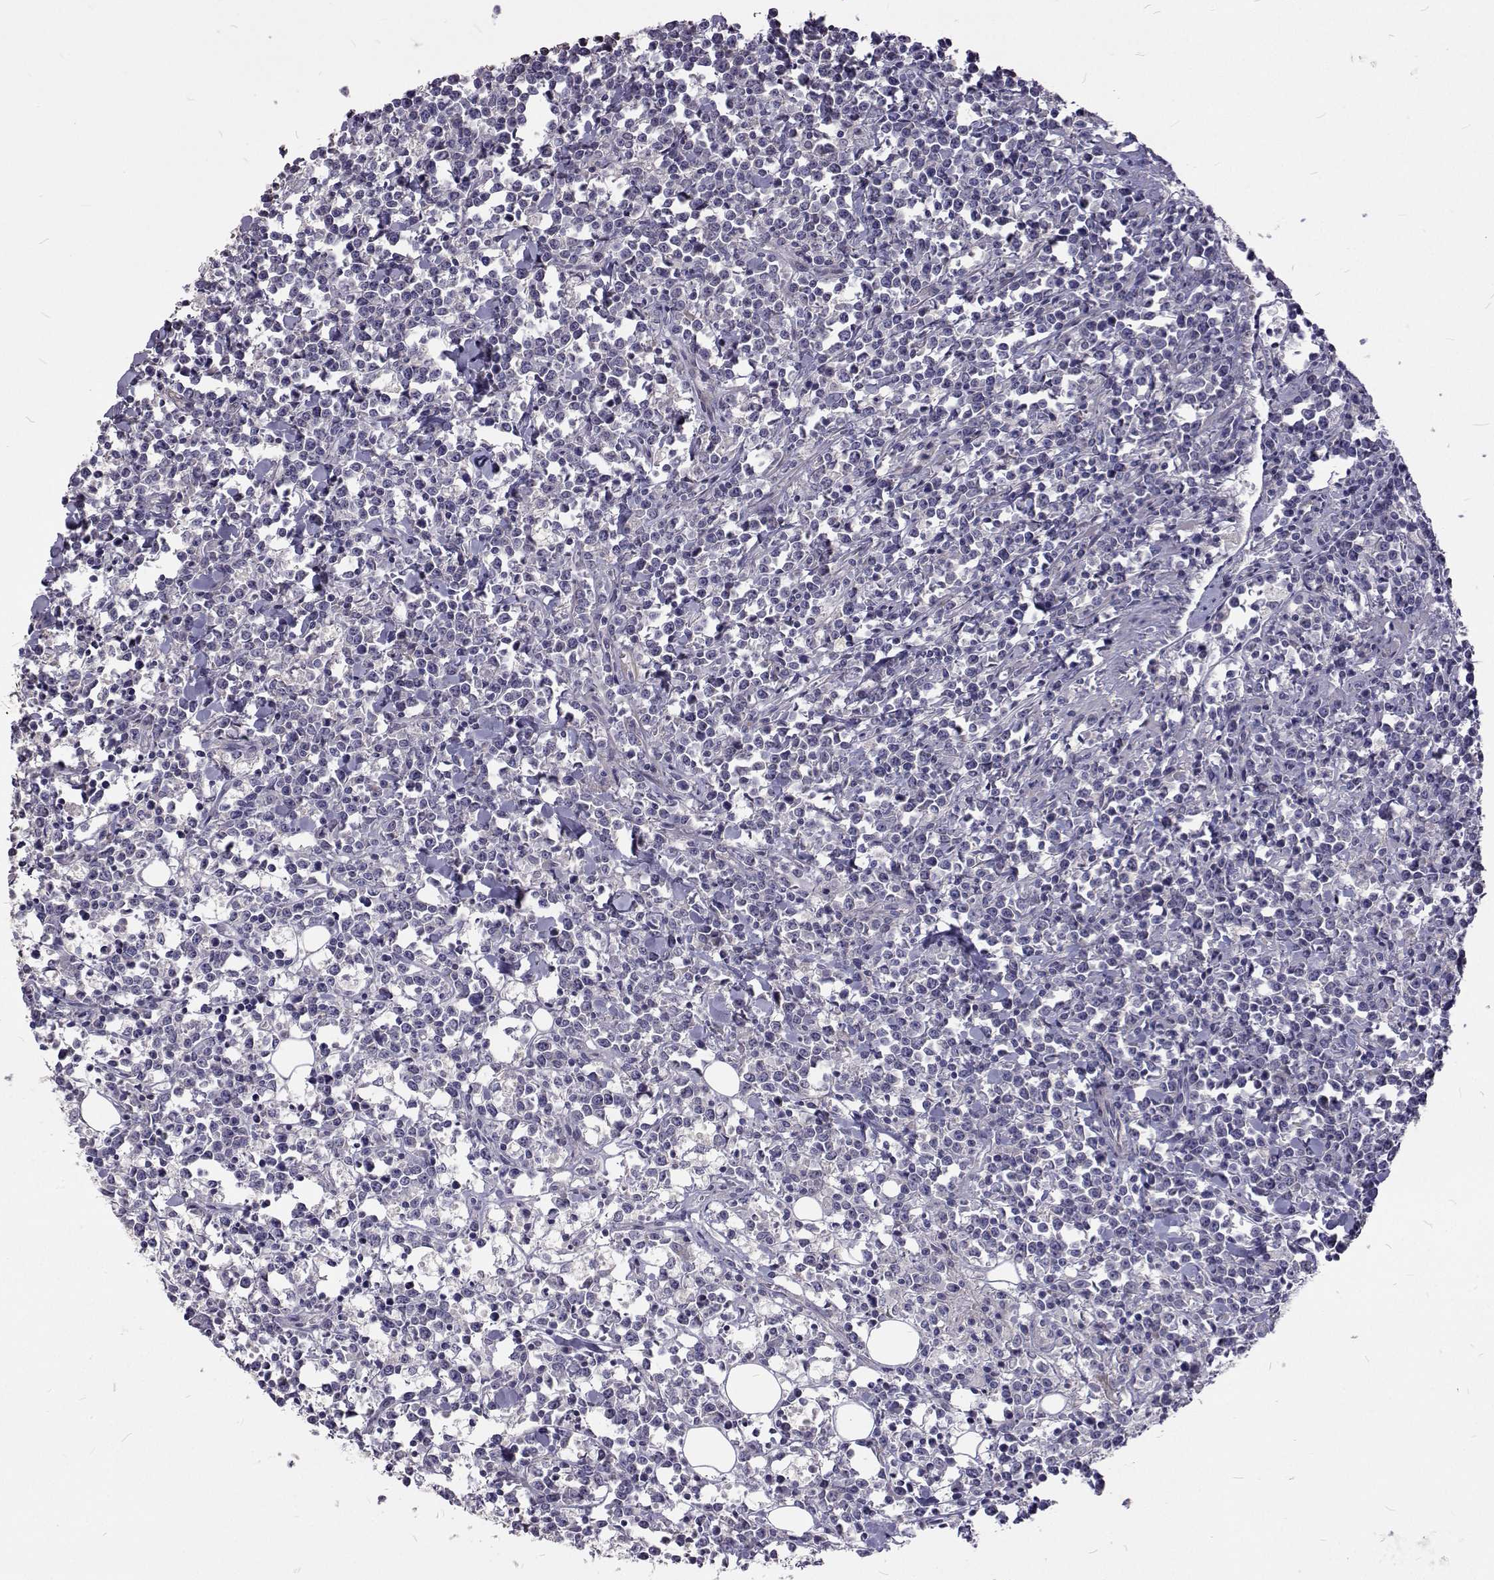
{"staining": {"intensity": "negative", "quantity": "none", "location": "none"}, "tissue": "lymphoma", "cell_type": "Tumor cells", "image_type": "cancer", "snomed": [{"axis": "morphology", "description": "Malignant lymphoma, non-Hodgkin's type, High grade"}, {"axis": "topography", "description": "Small intestine"}], "caption": "Tumor cells show no significant positivity in lymphoma. (Brightfield microscopy of DAB (3,3'-diaminobenzidine) IHC at high magnification).", "gene": "NPR3", "patient": {"sex": "female", "age": 56}}